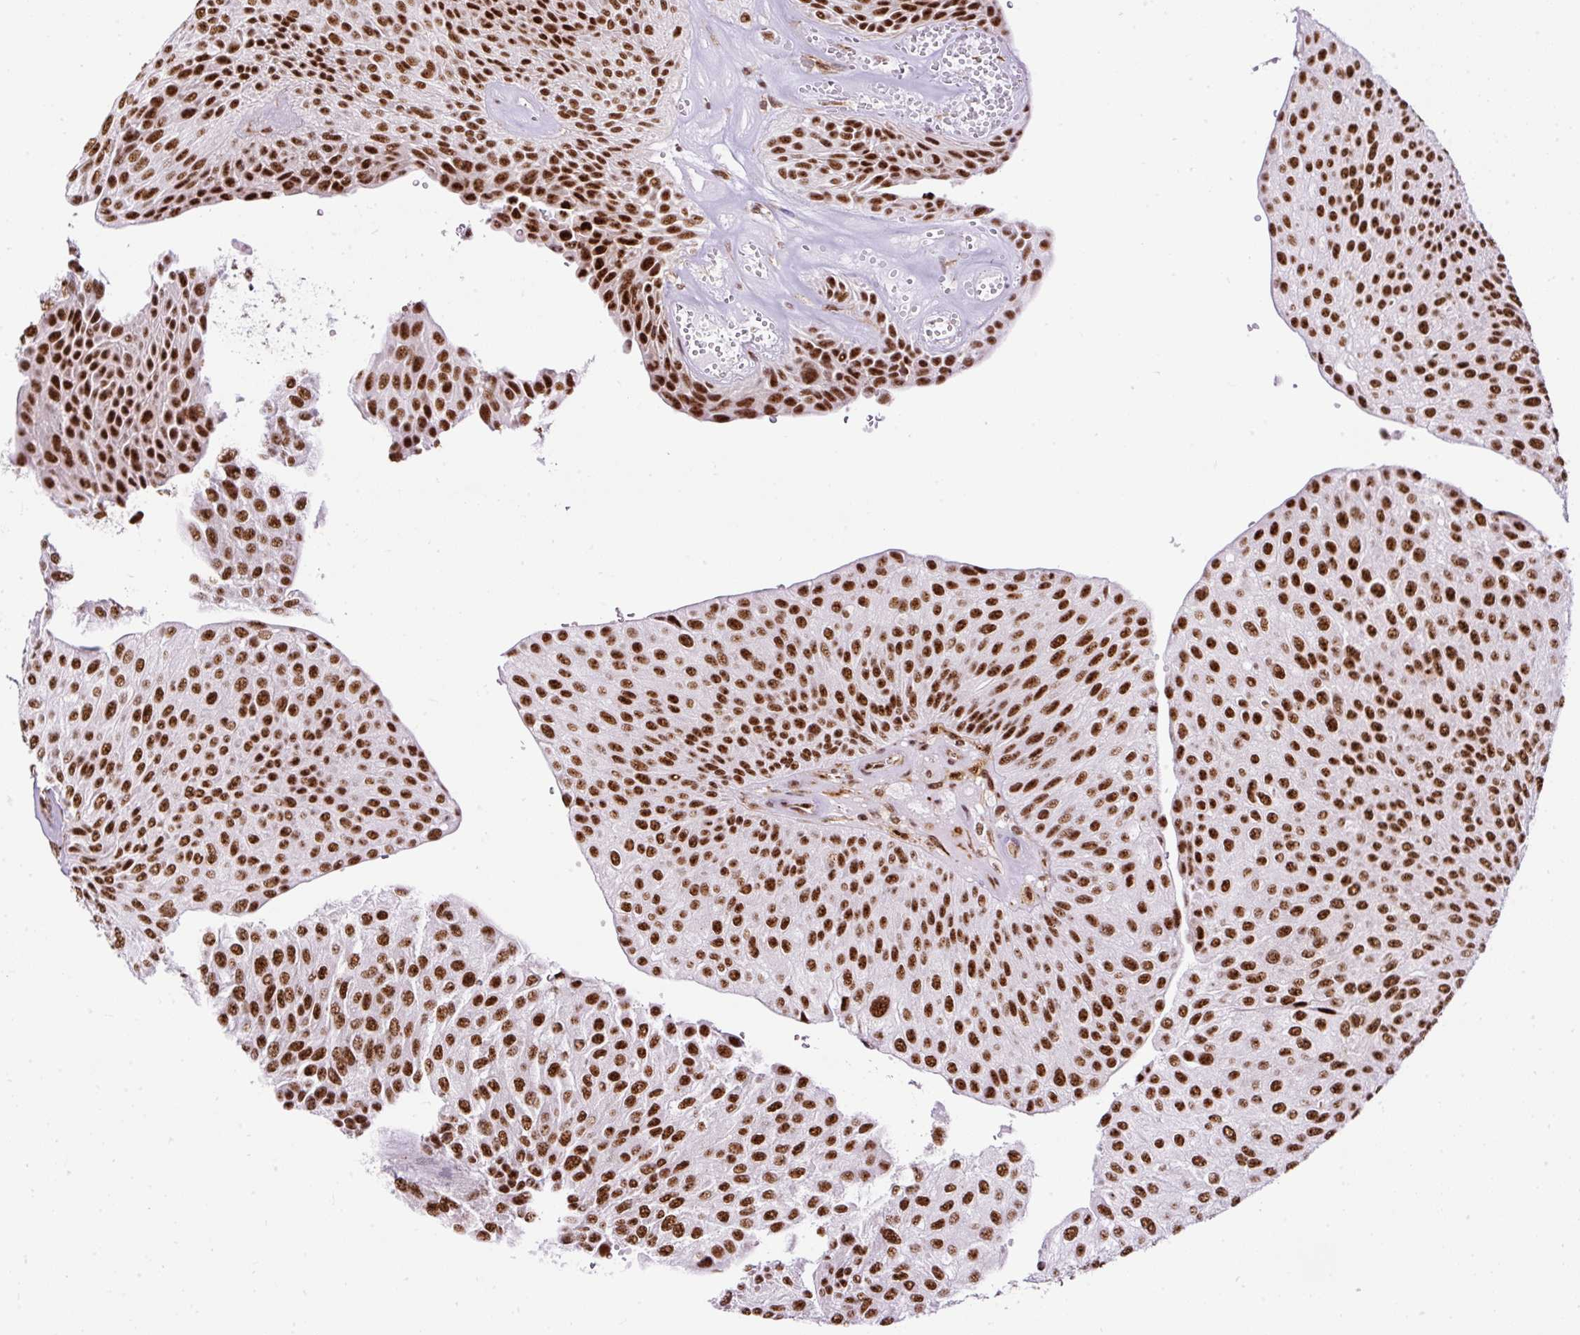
{"staining": {"intensity": "strong", "quantity": ">75%", "location": "nuclear"}, "tissue": "urothelial cancer", "cell_type": "Tumor cells", "image_type": "cancer", "snomed": [{"axis": "morphology", "description": "Urothelial carcinoma, NOS"}, {"axis": "topography", "description": "Urinary bladder"}], "caption": "This histopathology image shows immunohistochemistry staining of transitional cell carcinoma, with high strong nuclear staining in about >75% of tumor cells.", "gene": "LUC7L2", "patient": {"sex": "male", "age": 67}}